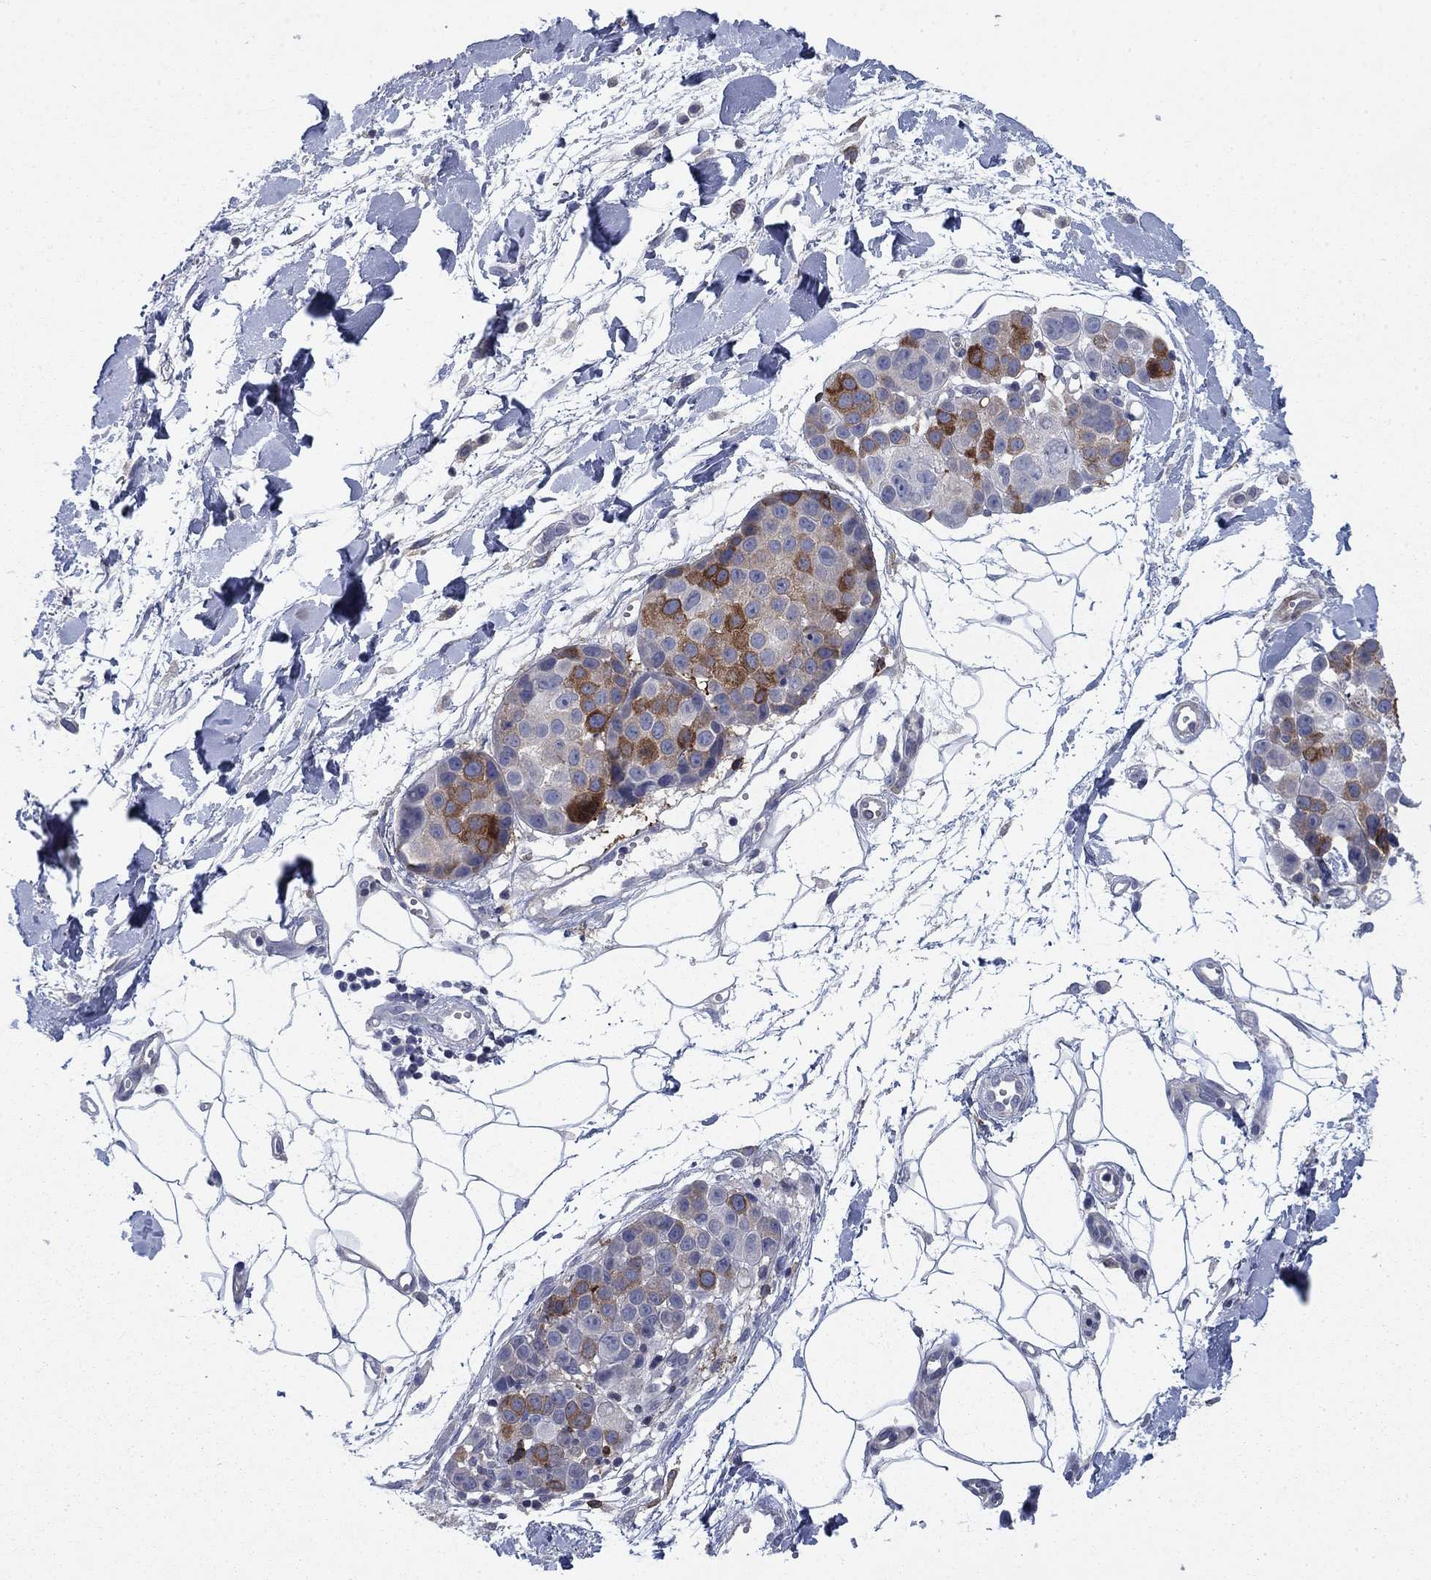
{"staining": {"intensity": "strong", "quantity": "<25%", "location": "cytoplasmic/membranous"}, "tissue": "melanoma", "cell_type": "Tumor cells", "image_type": "cancer", "snomed": [{"axis": "morphology", "description": "Malignant melanoma, NOS"}, {"axis": "topography", "description": "Skin"}], "caption": "High-power microscopy captured an immunohistochemistry (IHC) photomicrograph of malignant melanoma, revealing strong cytoplasmic/membranous positivity in about <25% of tumor cells. (DAB = brown stain, brightfield microscopy at high magnification).", "gene": "KIF15", "patient": {"sex": "female", "age": 86}}